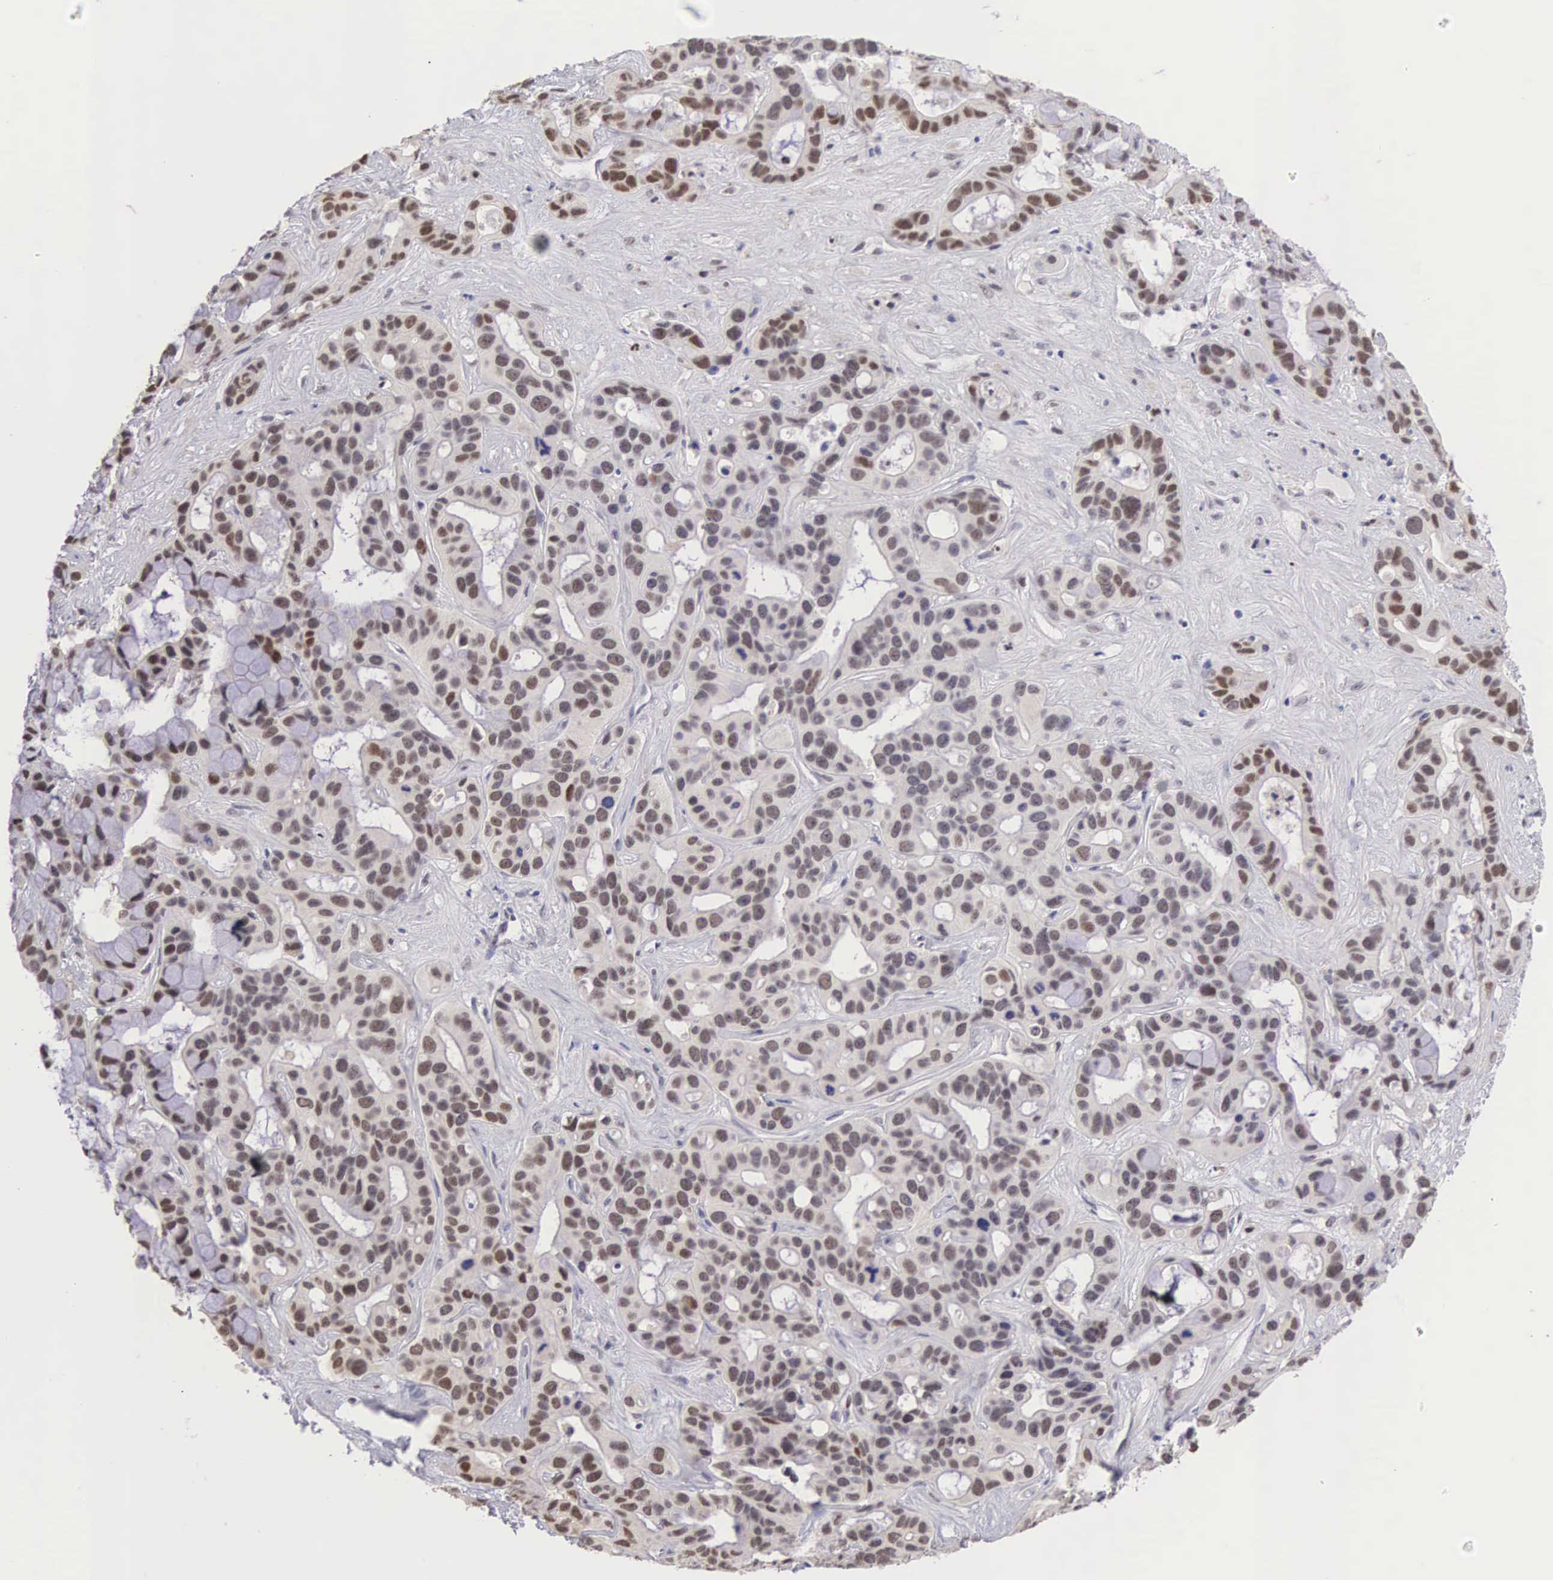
{"staining": {"intensity": "weak", "quantity": "25%-75%", "location": "nuclear"}, "tissue": "liver cancer", "cell_type": "Tumor cells", "image_type": "cancer", "snomed": [{"axis": "morphology", "description": "Cholangiocarcinoma"}, {"axis": "topography", "description": "Liver"}], "caption": "A photomicrograph showing weak nuclear staining in about 25%-75% of tumor cells in liver cholangiocarcinoma, as visualized by brown immunohistochemical staining.", "gene": "GRK3", "patient": {"sex": "female", "age": 65}}